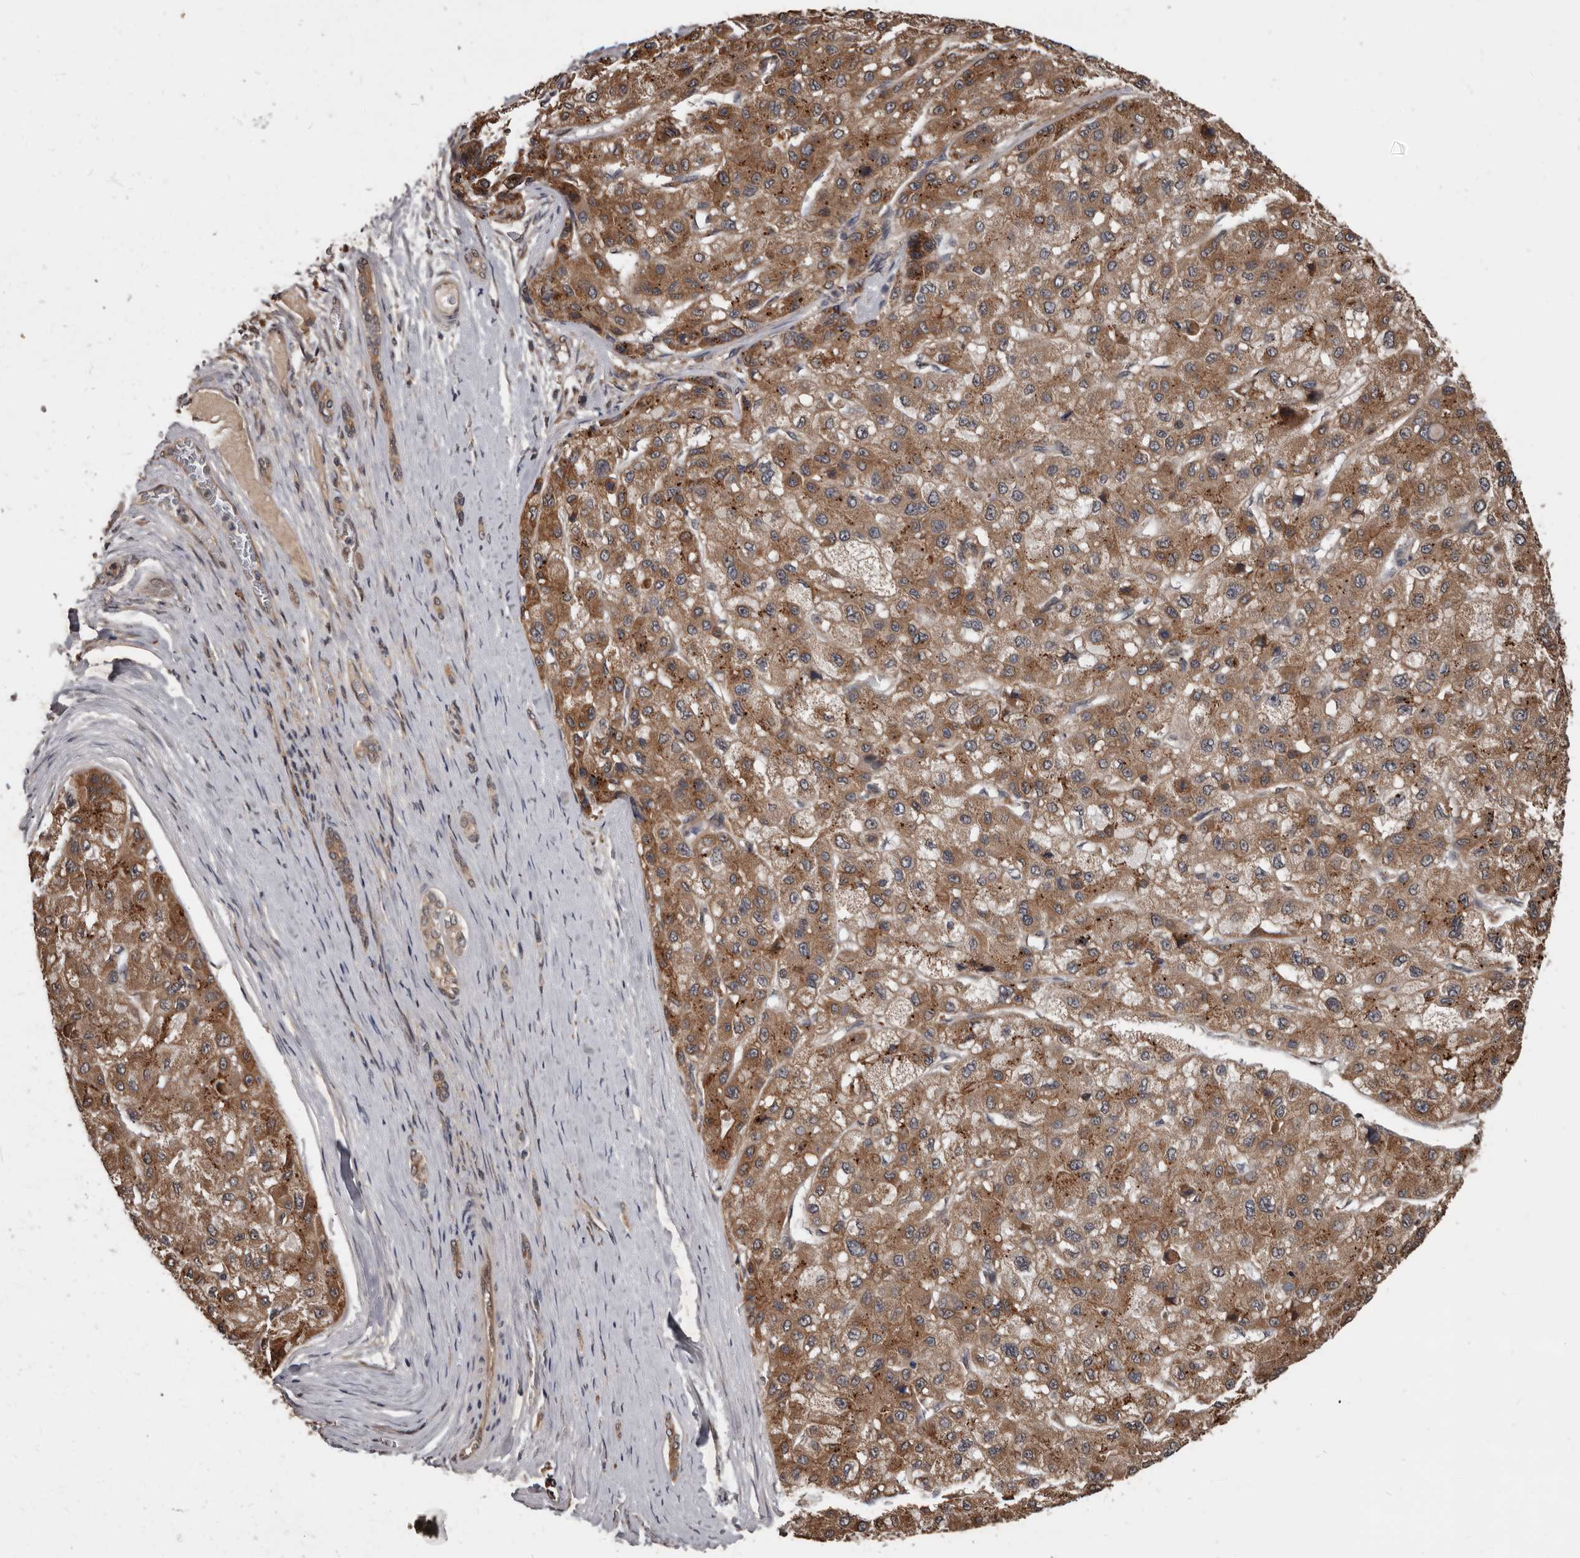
{"staining": {"intensity": "moderate", "quantity": ">75%", "location": "cytoplasmic/membranous"}, "tissue": "liver cancer", "cell_type": "Tumor cells", "image_type": "cancer", "snomed": [{"axis": "morphology", "description": "Carcinoma, Hepatocellular, NOS"}, {"axis": "topography", "description": "Liver"}], "caption": "Moderate cytoplasmic/membranous protein positivity is identified in about >75% of tumor cells in liver cancer (hepatocellular carcinoma).", "gene": "AHR", "patient": {"sex": "male", "age": 80}}